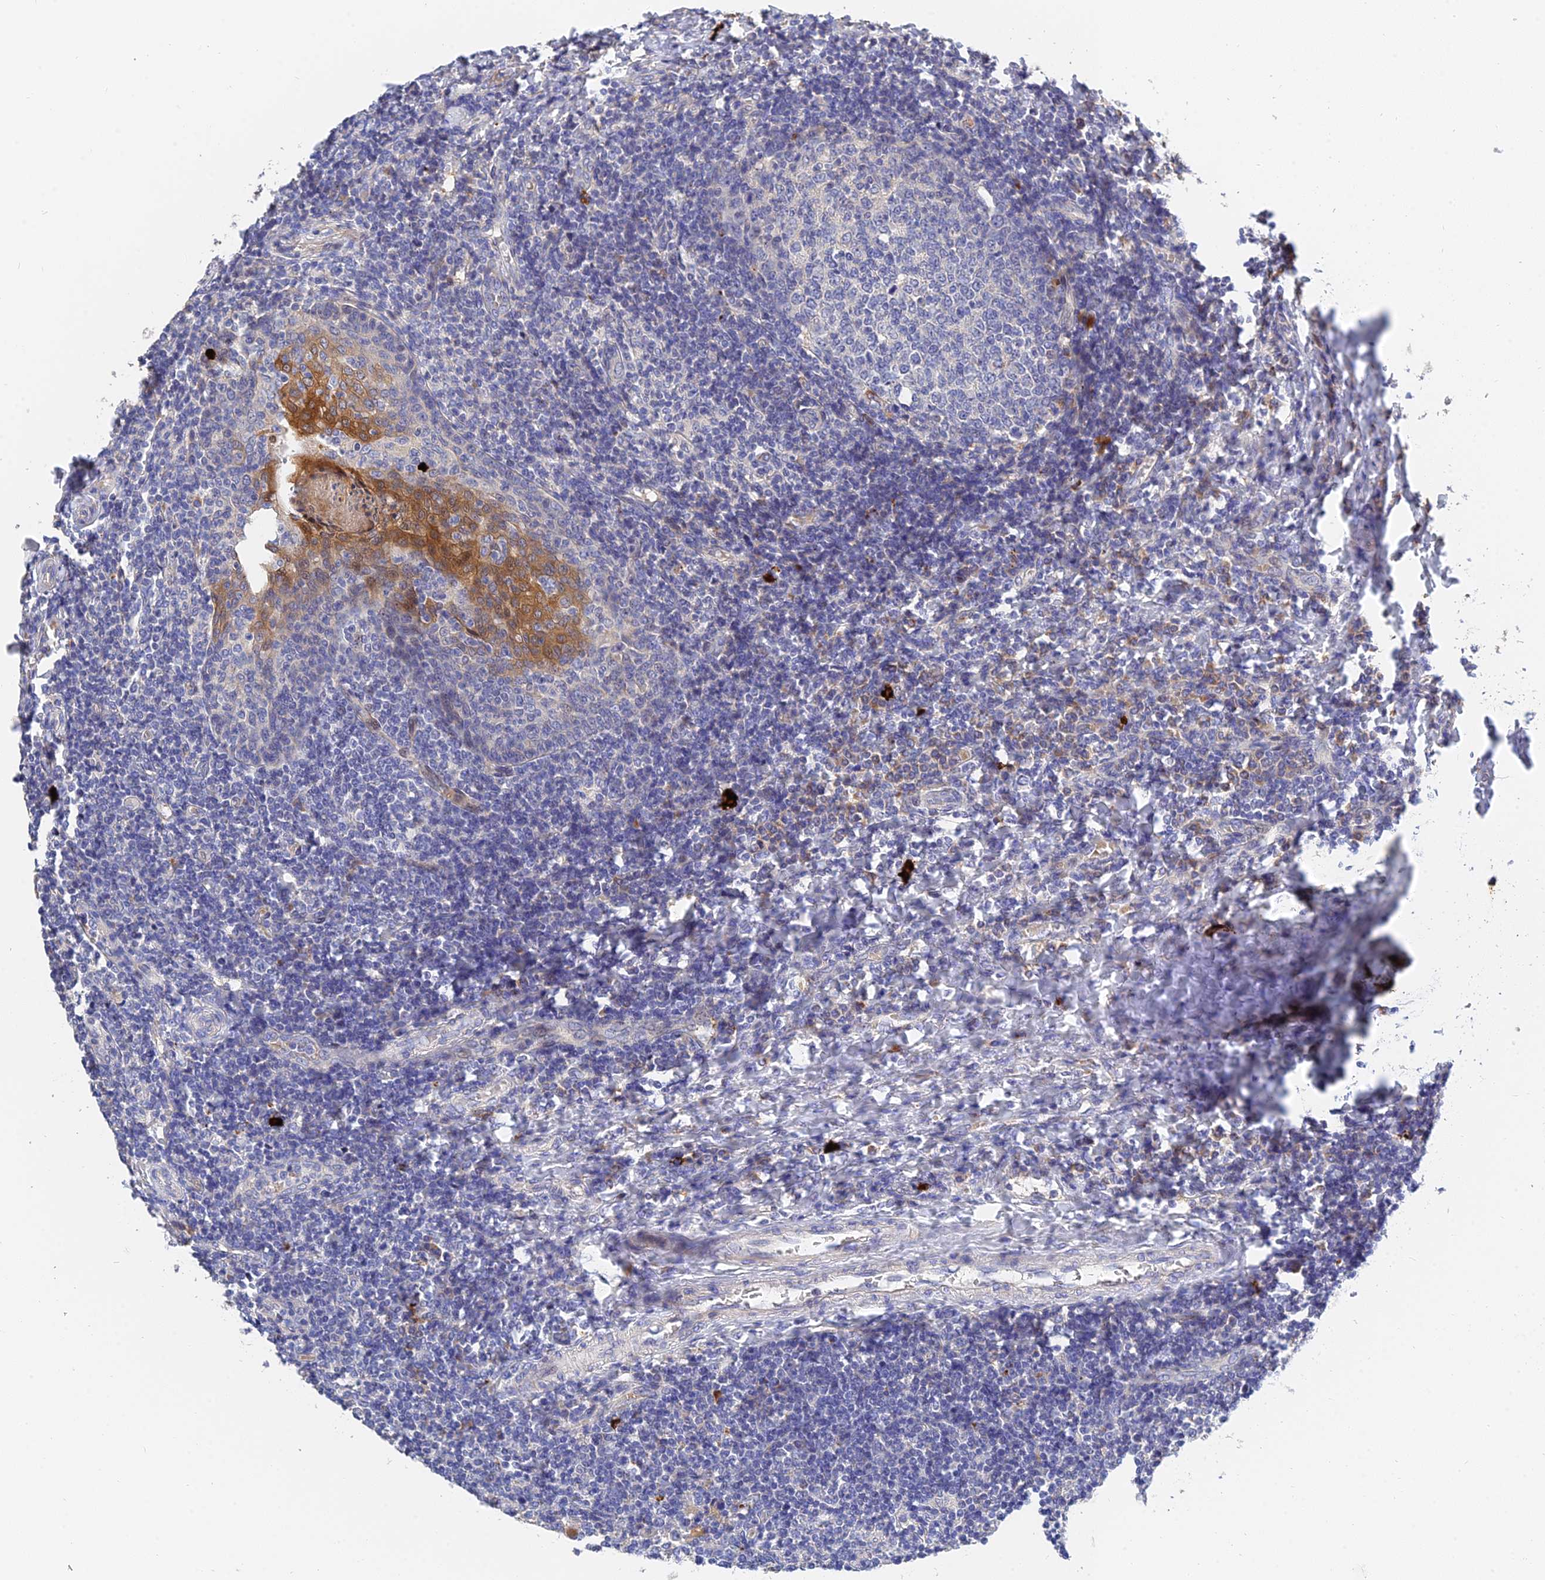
{"staining": {"intensity": "negative", "quantity": "none", "location": "none"}, "tissue": "tonsil", "cell_type": "Germinal center cells", "image_type": "normal", "snomed": [{"axis": "morphology", "description": "Normal tissue, NOS"}, {"axis": "topography", "description": "Tonsil"}], "caption": "There is no significant staining in germinal center cells of tonsil. (Stains: DAB (3,3'-diaminobenzidine) immunohistochemistry (IHC) with hematoxylin counter stain, Microscopy: brightfield microscopy at high magnification).", "gene": "MRPL35", "patient": {"sex": "female", "age": 19}}